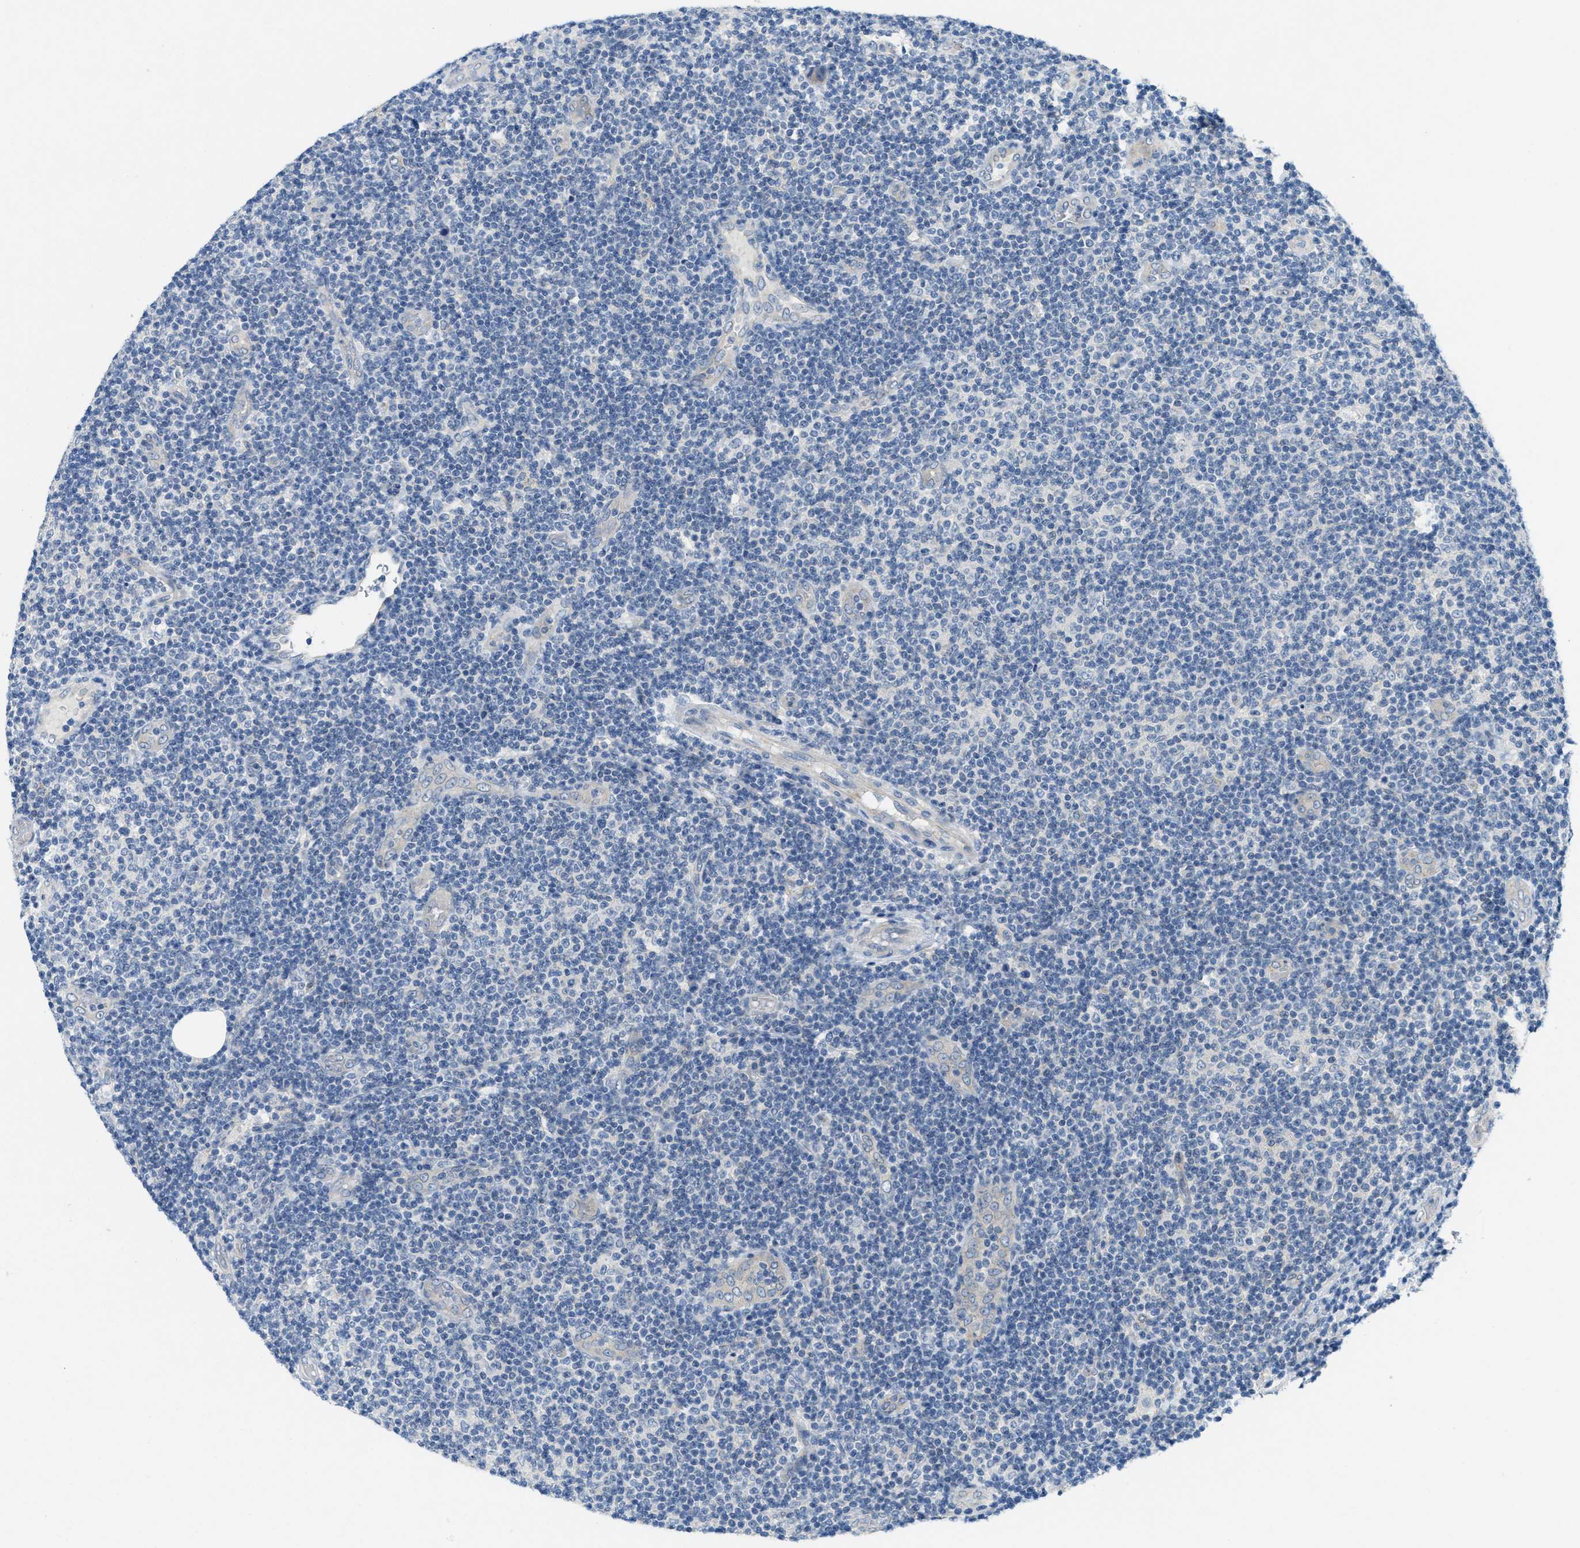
{"staining": {"intensity": "negative", "quantity": "none", "location": "none"}, "tissue": "lymphoma", "cell_type": "Tumor cells", "image_type": "cancer", "snomed": [{"axis": "morphology", "description": "Malignant lymphoma, non-Hodgkin's type, Low grade"}, {"axis": "topography", "description": "Lymph node"}], "caption": "Photomicrograph shows no protein expression in tumor cells of low-grade malignant lymphoma, non-Hodgkin's type tissue. The staining is performed using DAB brown chromogen with nuclei counter-stained in using hematoxylin.", "gene": "ZFYVE9", "patient": {"sex": "male", "age": 83}}